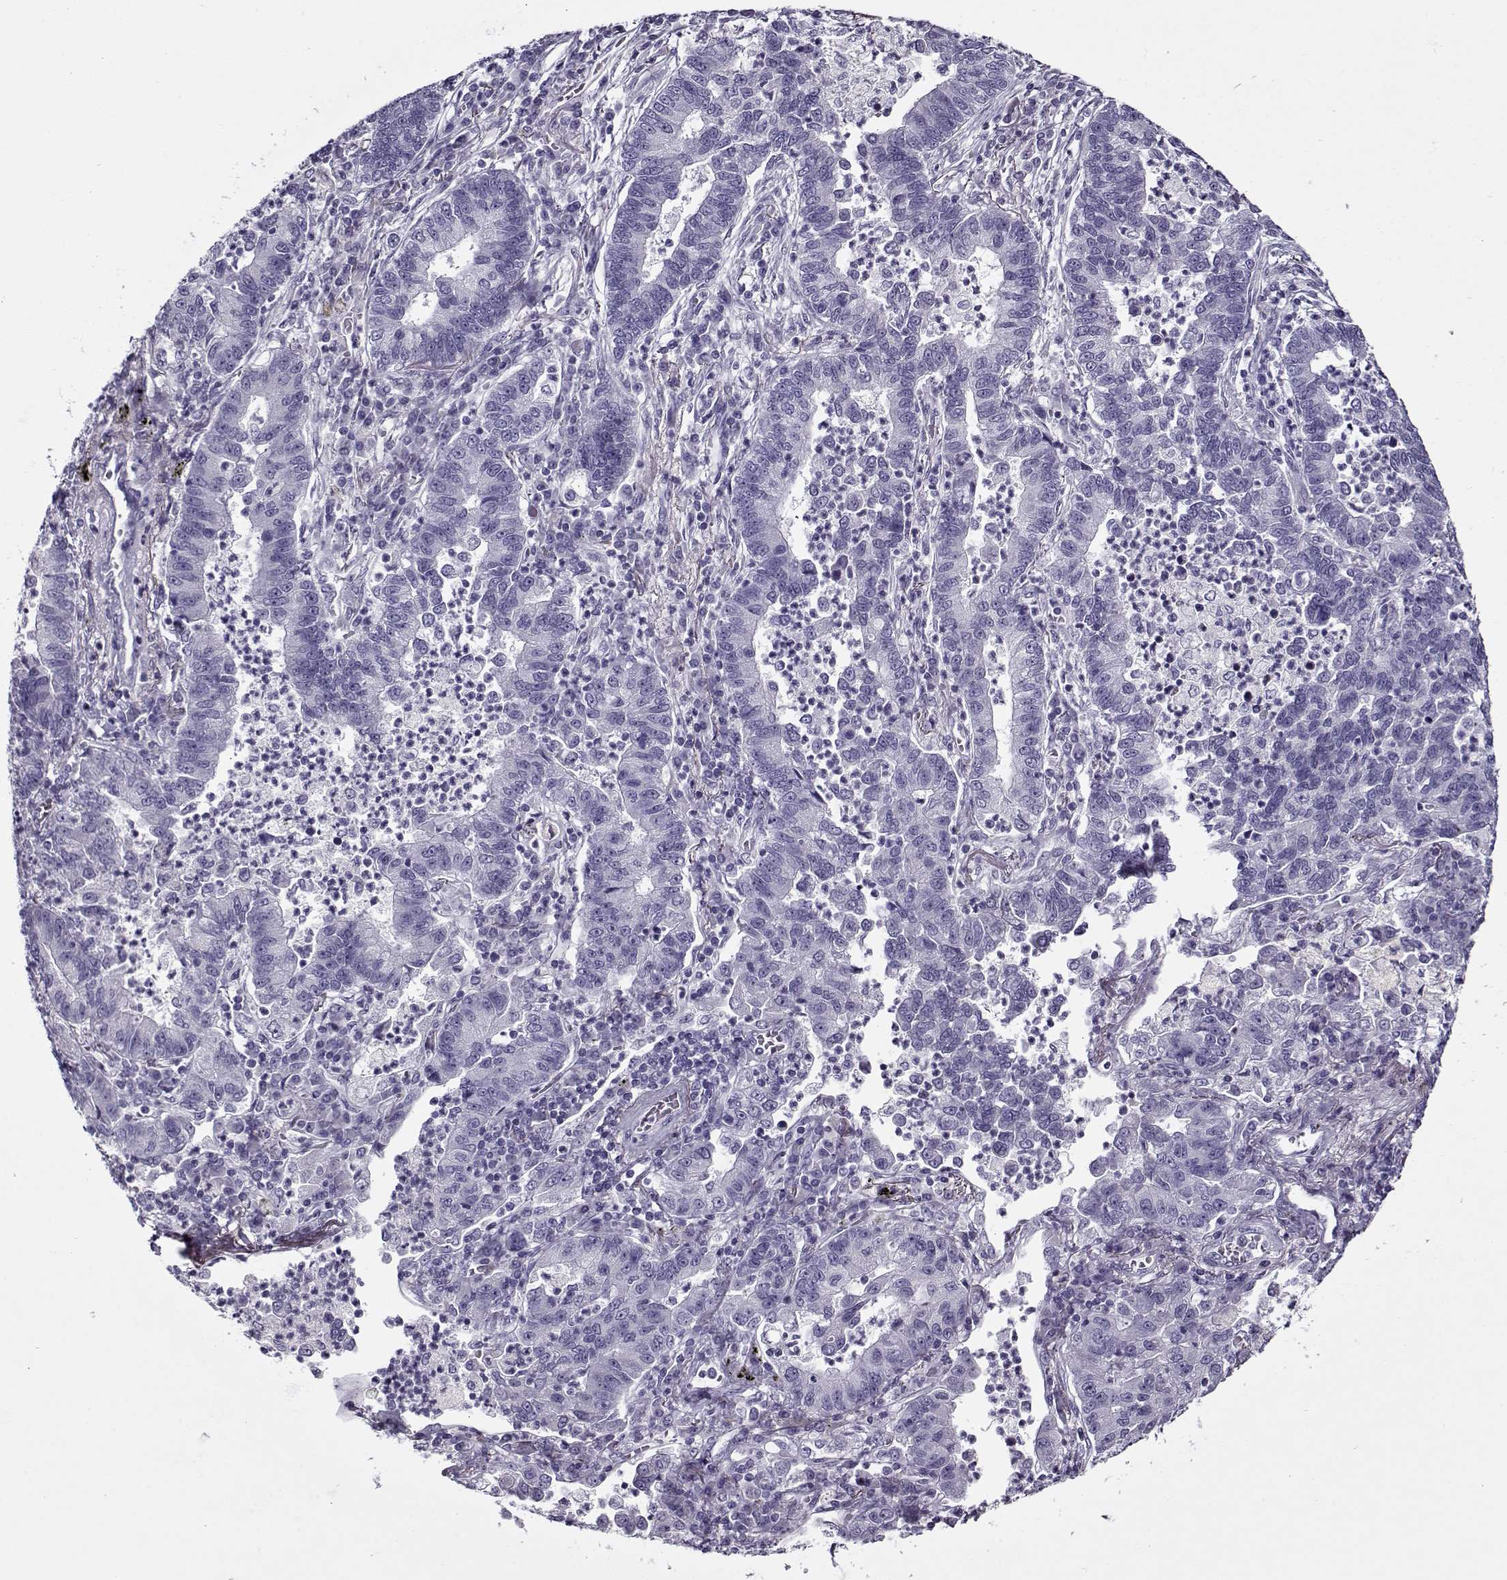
{"staining": {"intensity": "negative", "quantity": "none", "location": "none"}, "tissue": "lung cancer", "cell_type": "Tumor cells", "image_type": "cancer", "snomed": [{"axis": "morphology", "description": "Adenocarcinoma, NOS"}, {"axis": "topography", "description": "Lung"}], "caption": "High power microscopy photomicrograph of an immunohistochemistry image of lung cancer (adenocarcinoma), revealing no significant expression in tumor cells.", "gene": "GAGE2A", "patient": {"sex": "female", "age": 57}}